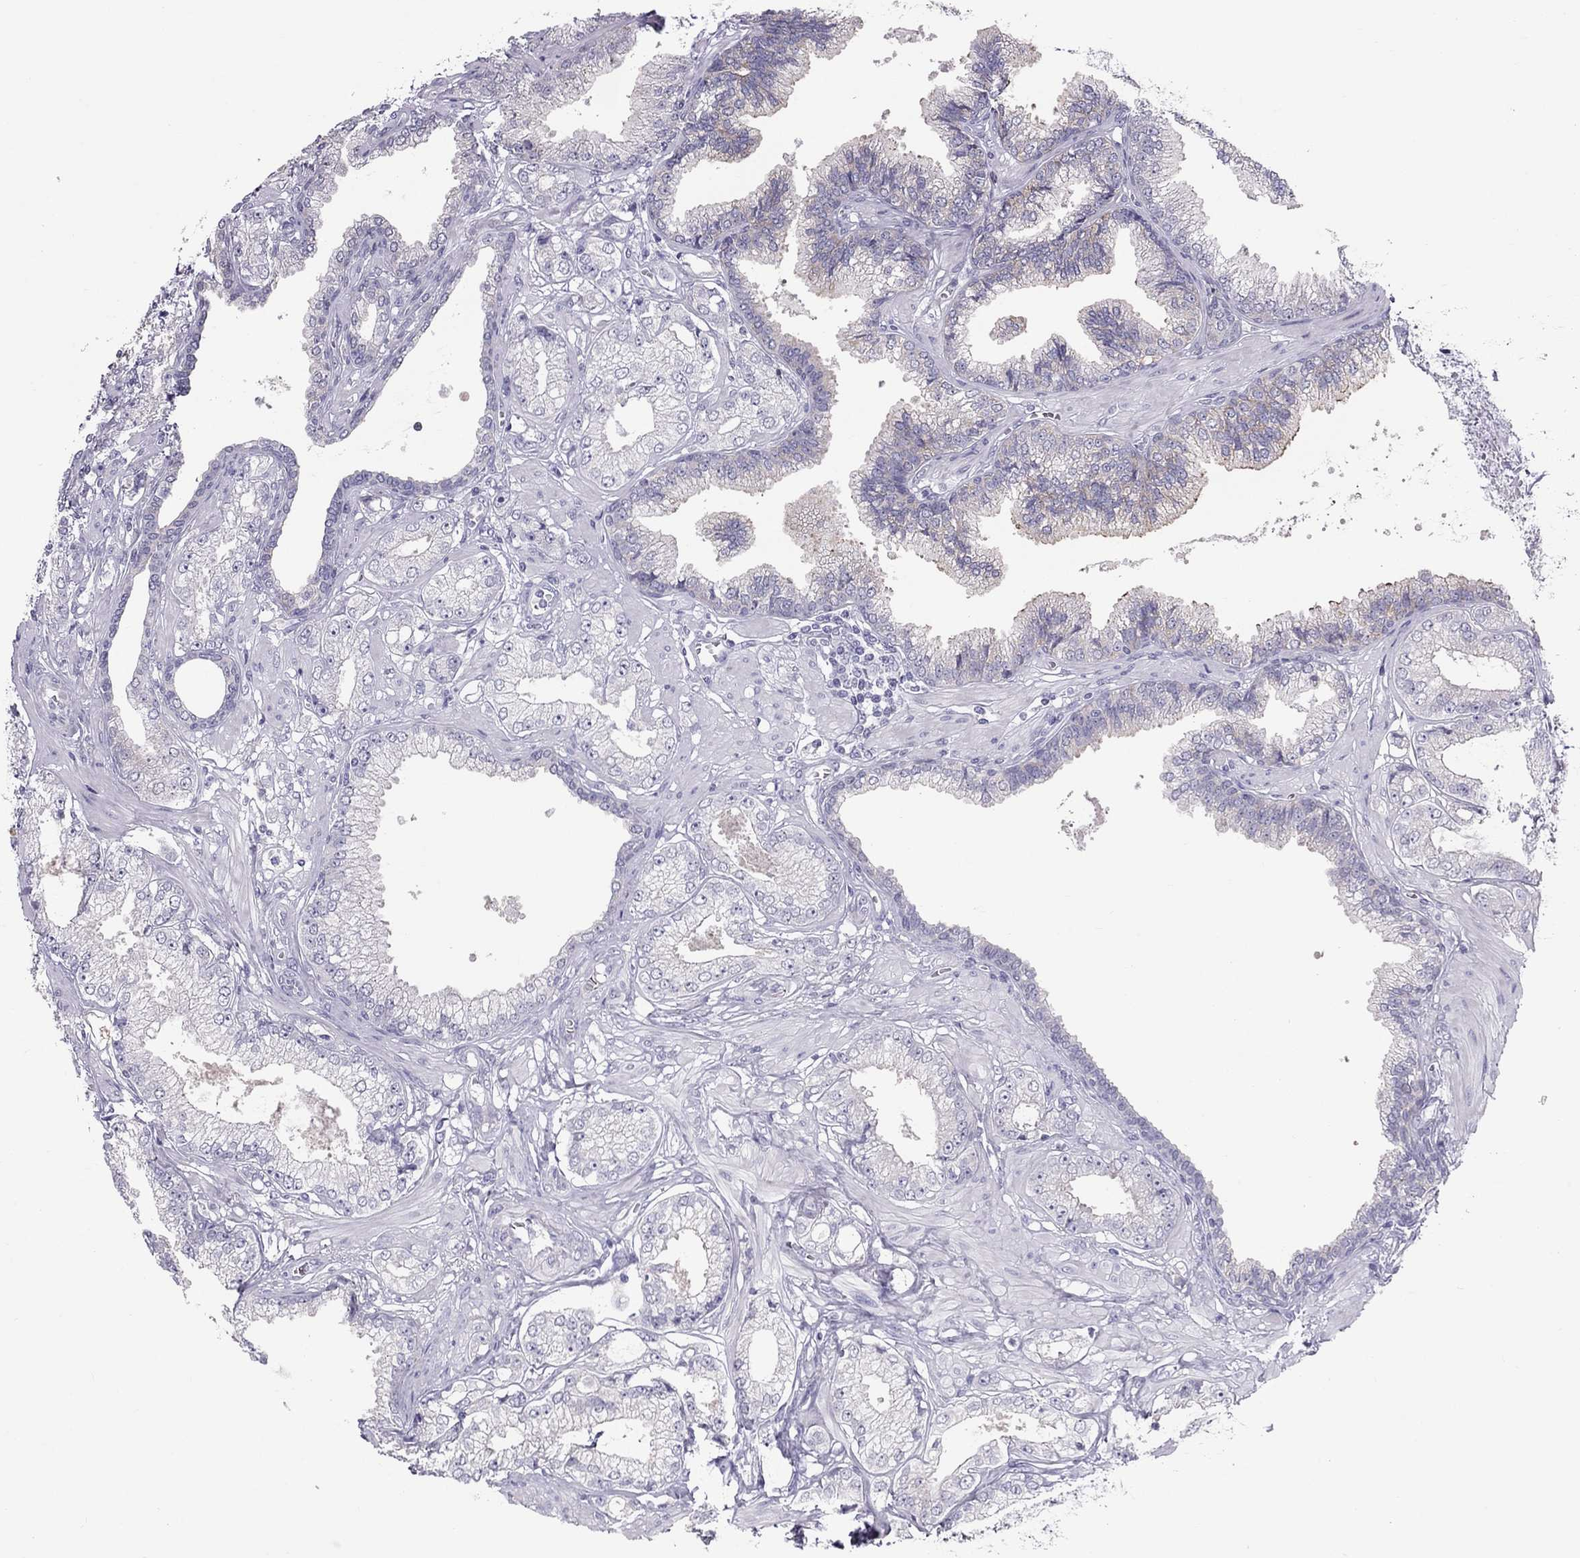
{"staining": {"intensity": "negative", "quantity": "none", "location": "none"}, "tissue": "prostate cancer", "cell_type": "Tumor cells", "image_type": "cancer", "snomed": [{"axis": "morphology", "description": "Adenocarcinoma, NOS"}, {"axis": "topography", "description": "Prostate"}], "caption": "This is an immunohistochemistry photomicrograph of prostate adenocarcinoma. There is no expression in tumor cells.", "gene": "TEX14", "patient": {"sex": "male", "age": 64}}